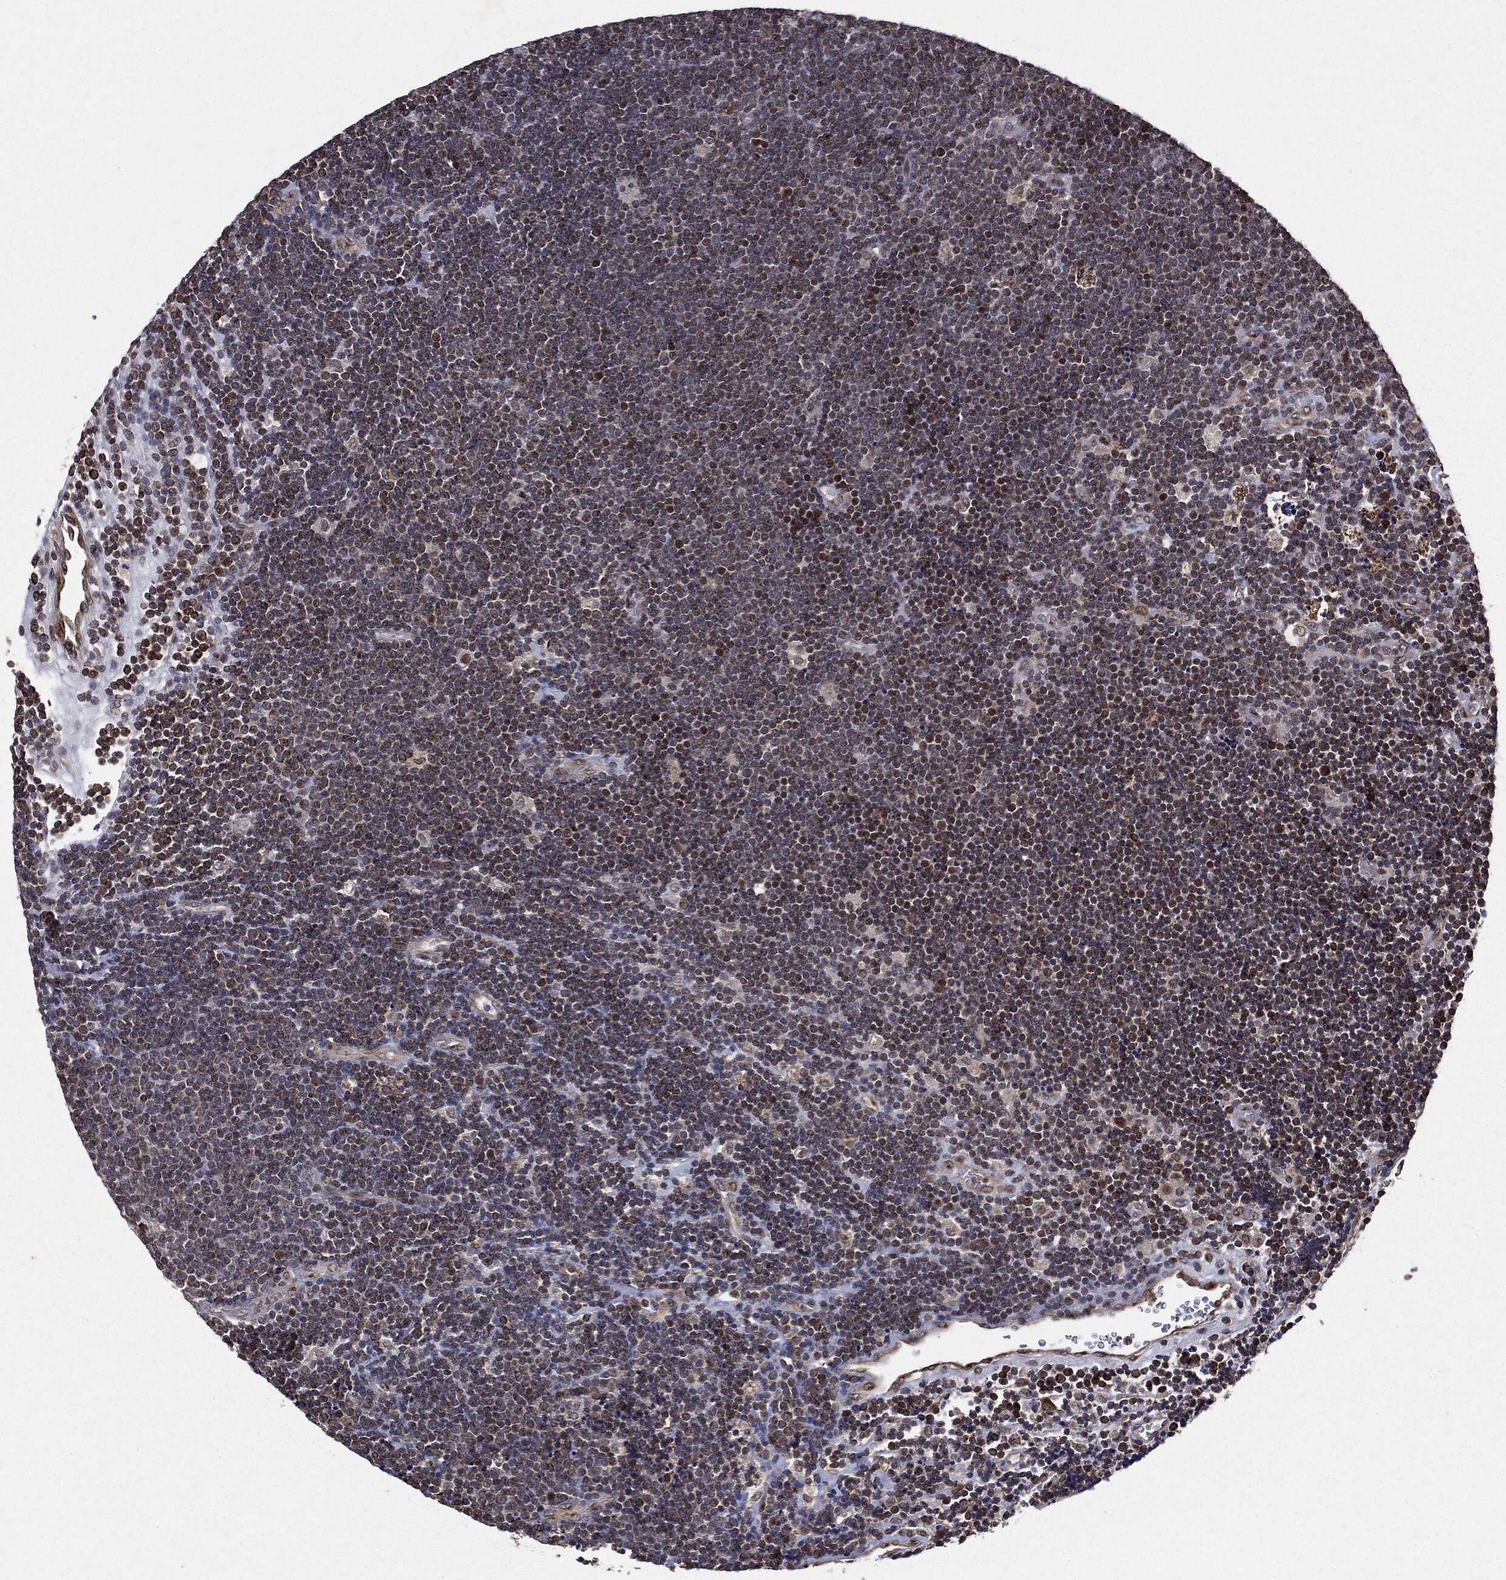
{"staining": {"intensity": "moderate", "quantity": "<25%", "location": "nuclear"}, "tissue": "lymphoma", "cell_type": "Tumor cells", "image_type": "cancer", "snomed": [{"axis": "morphology", "description": "Malignant lymphoma, non-Hodgkin's type, Low grade"}, {"axis": "topography", "description": "Brain"}], "caption": "Tumor cells display moderate nuclear expression in approximately <25% of cells in low-grade malignant lymphoma, non-Hodgkin's type.", "gene": "PLPPR2", "patient": {"sex": "female", "age": 66}}